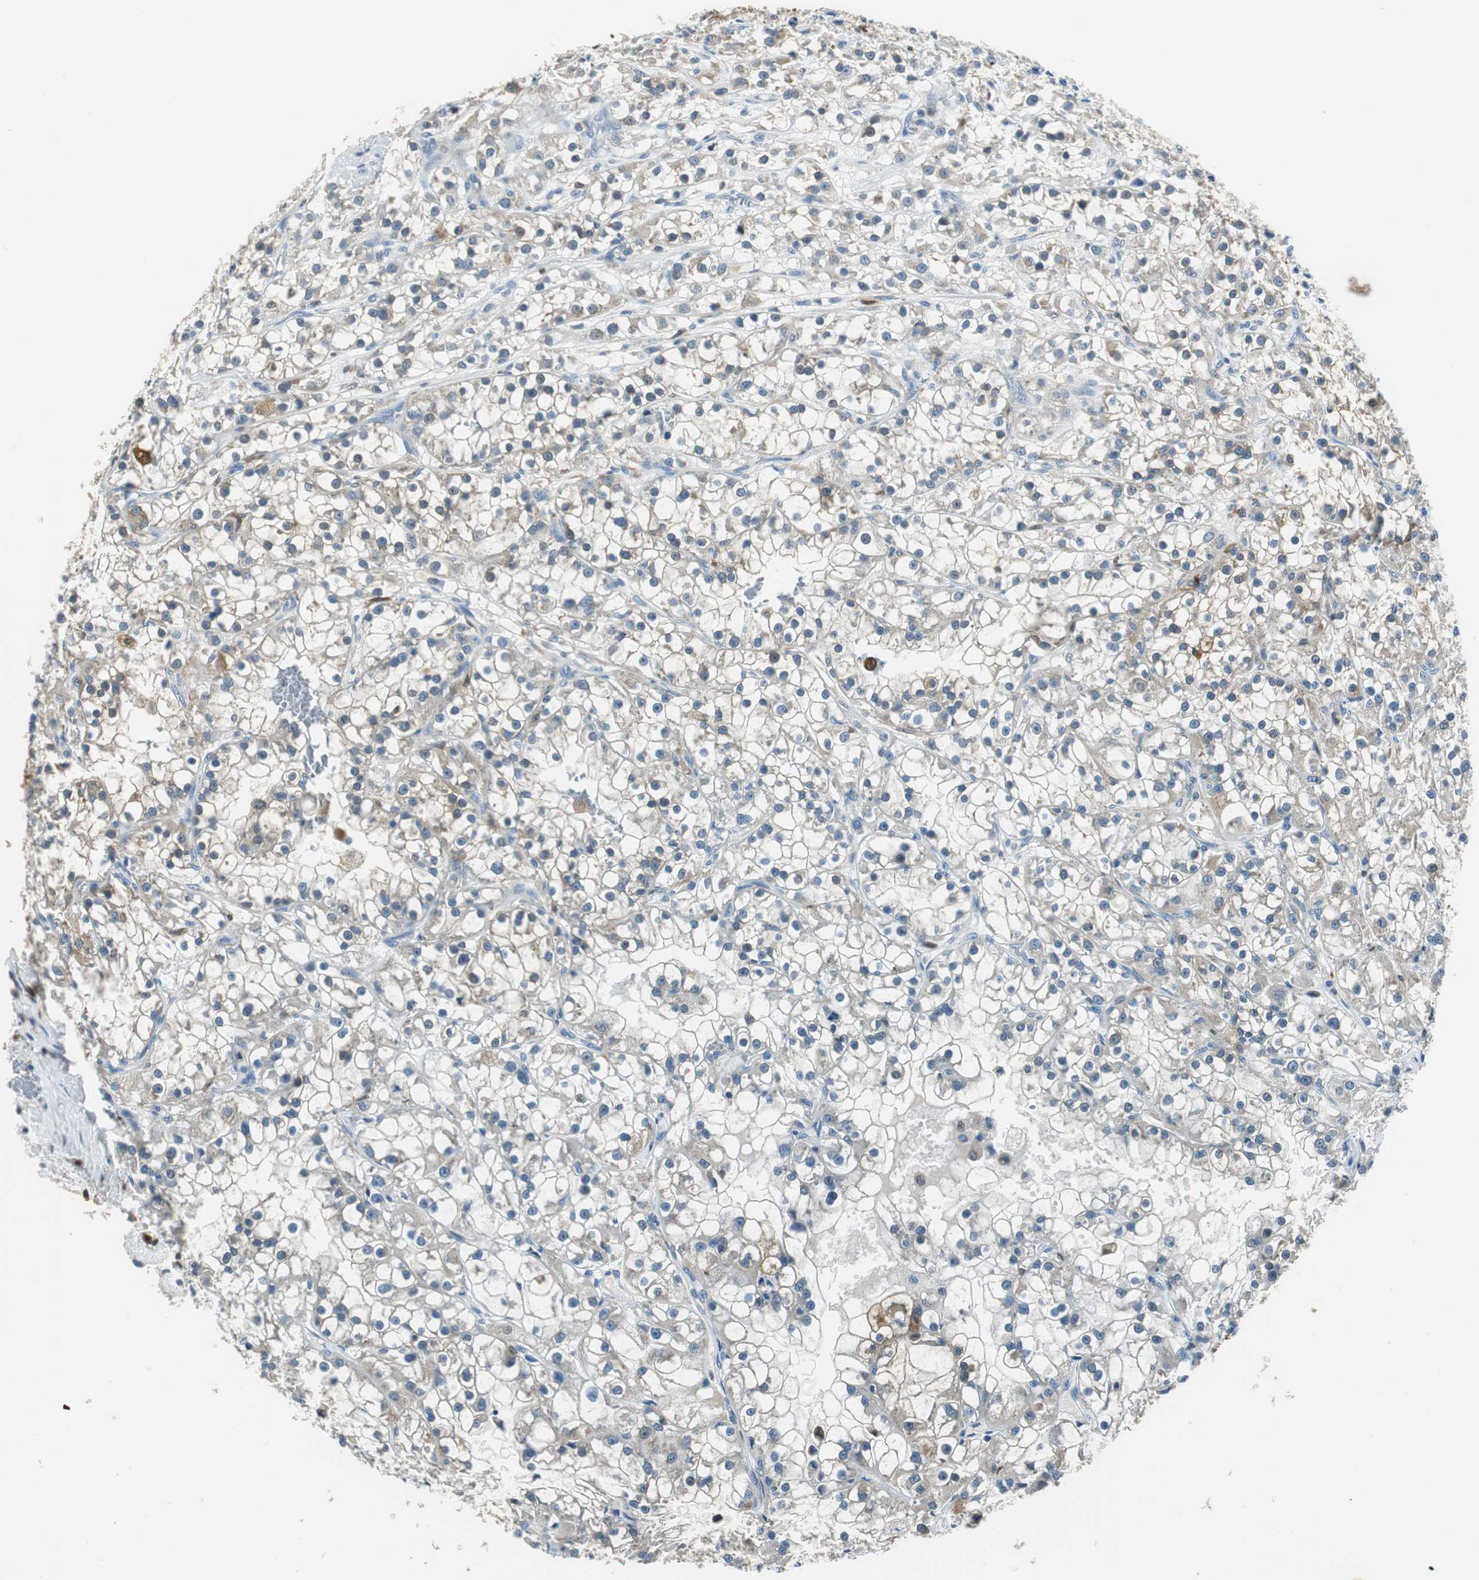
{"staining": {"intensity": "negative", "quantity": "none", "location": "none"}, "tissue": "renal cancer", "cell_type": "Tumor cells", "image_type": "cancer", "snomed": [{"axis": "morphology", "description": "Adenocarcinoma, NOS"}, {"axis": "topography", "description": "Kidney"}], "caption": "Renal adenocarcinoma was stained to show a protein in brown. There is no significant expression in tumor cells.", "gene": "ME1", "patient": {"sex": "female", "age": 52}}